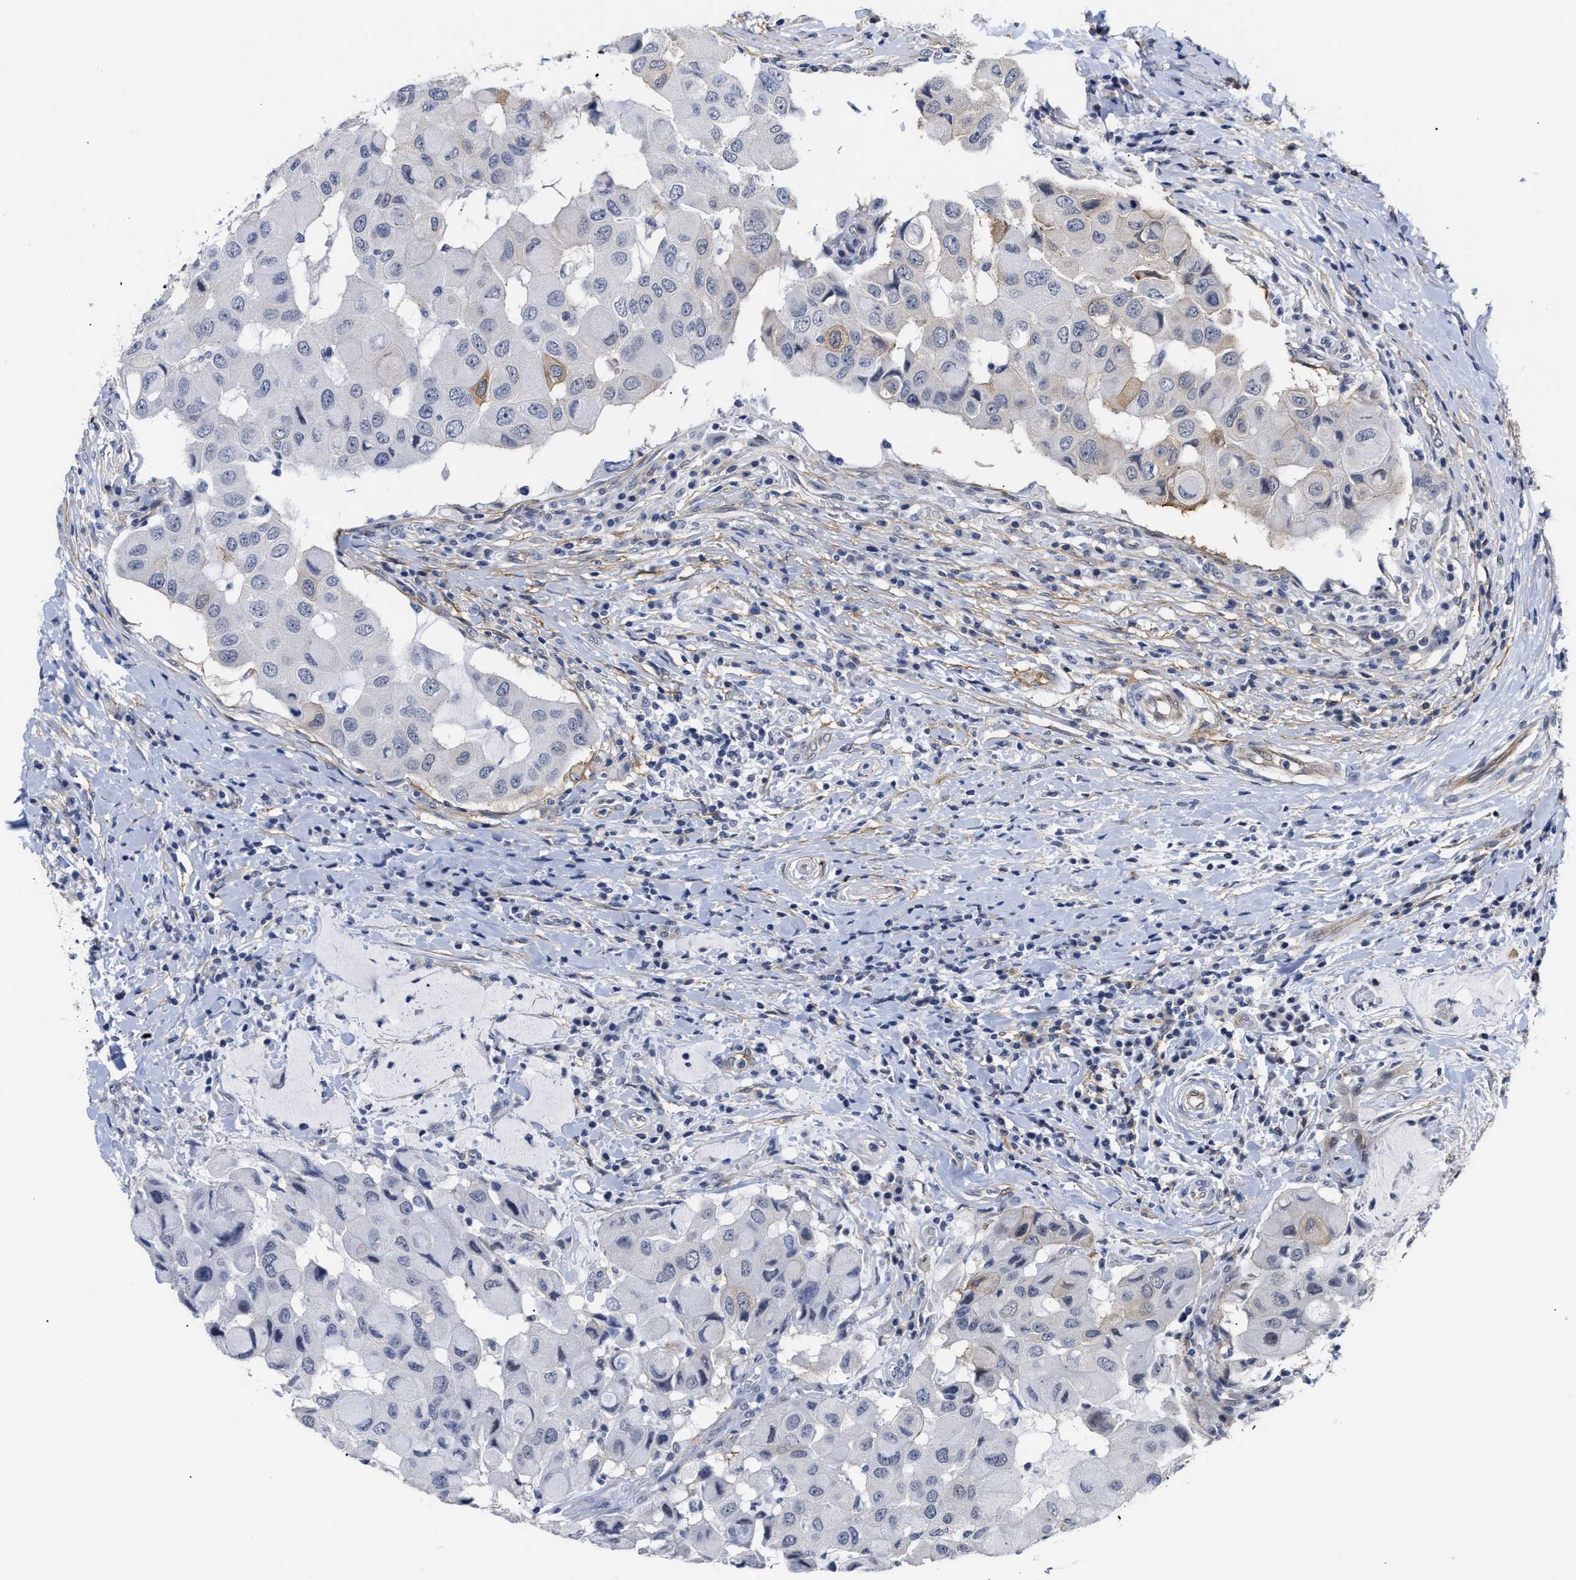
{"staining": {"intensity": "moderate", "quantity": "<25%", "location": "cytoplasmic/membranous"}, "tissue": "breast cancer", "cell_type": "Tumor cells", "image_type": "cancer", "snomed": [{"axis": "morphology", "description": "Duct carcinoma"}, {"axis": "topography", "description": "Breast"}], "caption": "Human infiltrating ductal carcinoma (breast) stained with a protein marker exhibits moderate staining in tumor cells.", "gene": "AHNAK2", "patient": {"sex": "female", "age": 27}}